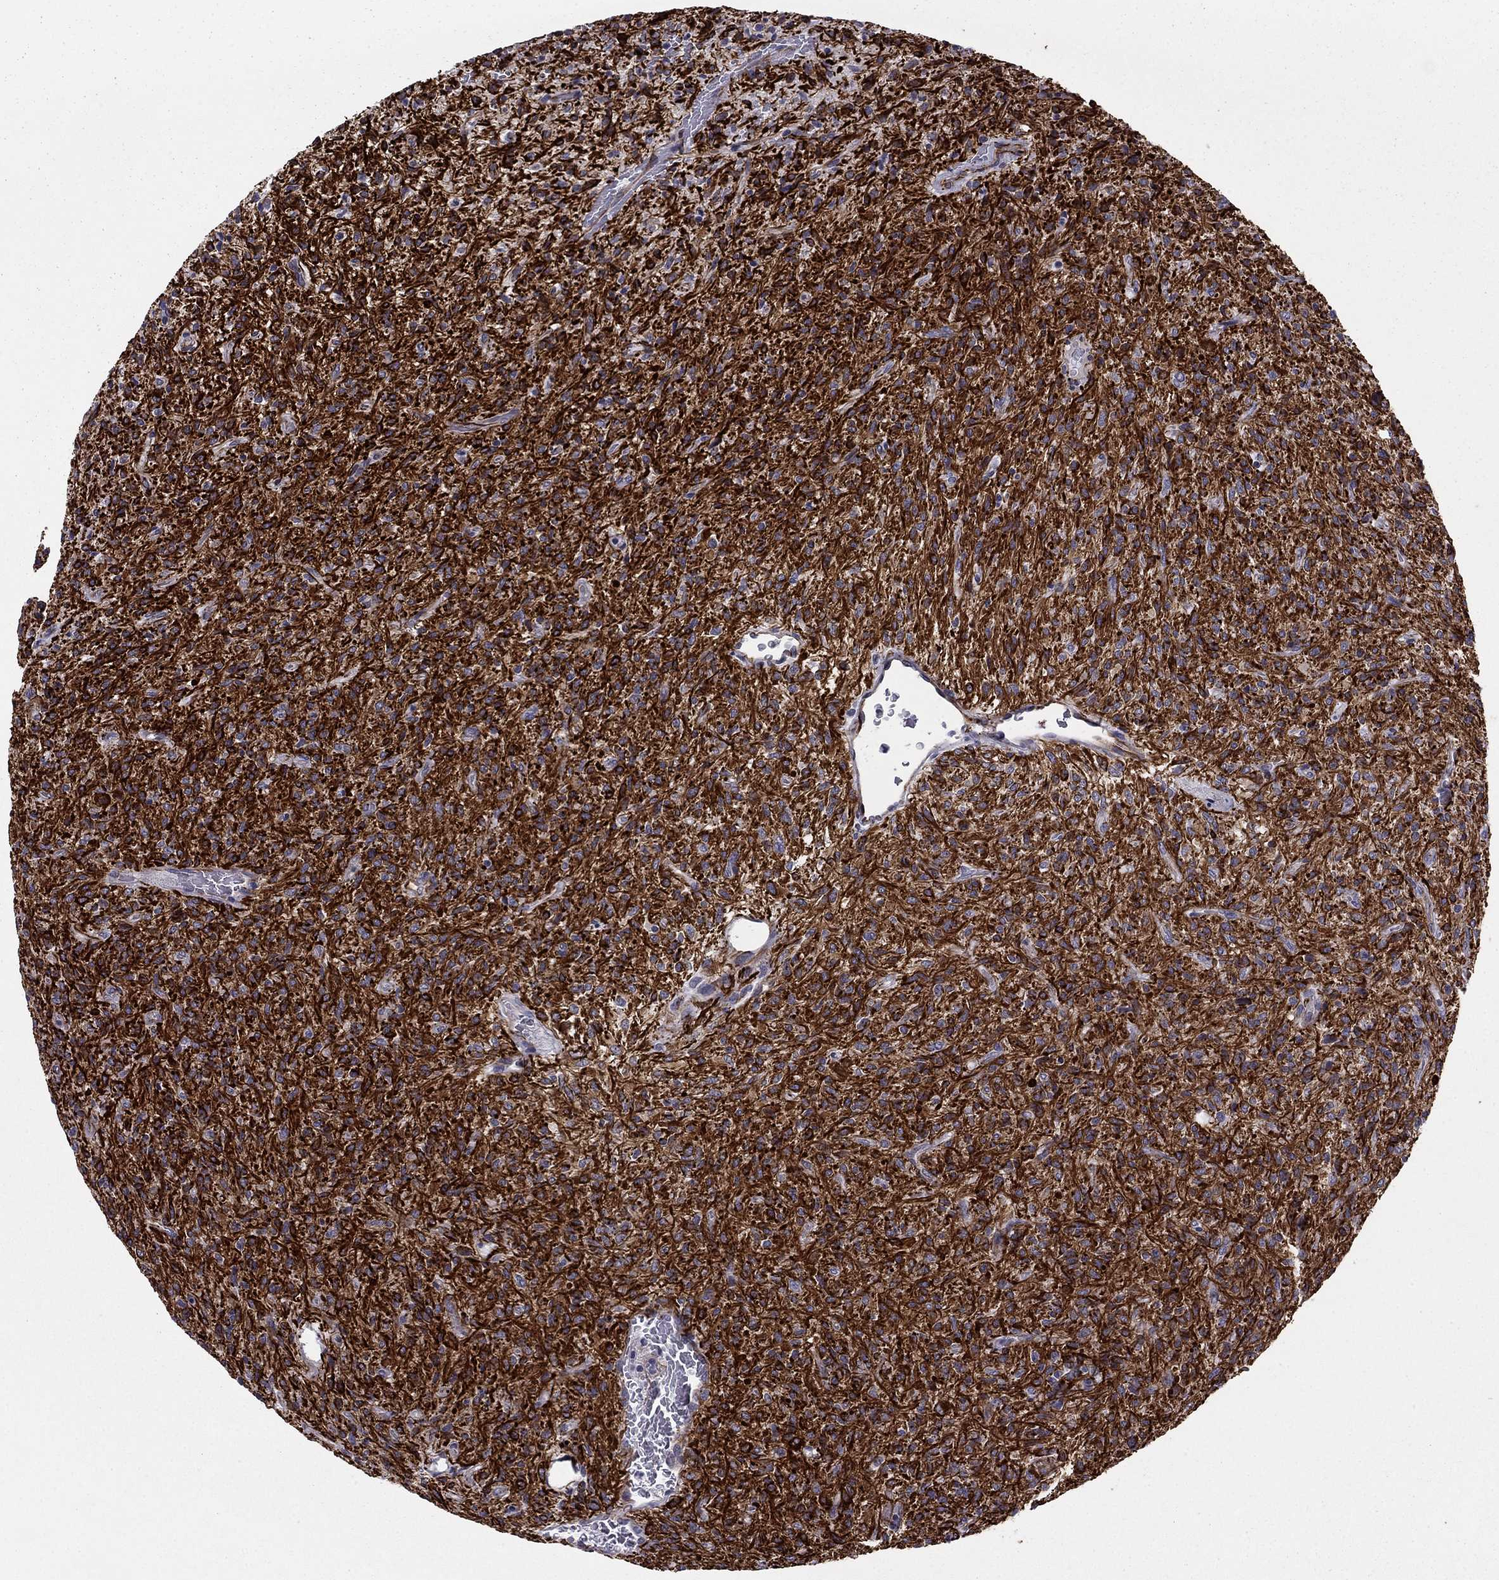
{"staining": {"intensity": "strong", "quantity": ">75%", "location": "cytoplasmic/membranous"}, "tissue": "glioma", "cell_type": "Tumor cells", "image_type": "cancer", "snomed": [{"axis": "morphology", "description": "Glioma, malignant, High grade"}, {"axis": "topography", "description": "Brain"}], "caption": "High-magnification brightfield microscopy of malignant glioma (high-grade) stained with DAB (3,3'-diaminobenzidine) (brown) and counterstained with hematoxylin (blue). tumor cells exhibit strong cytoplasmic/membranous positivity is identified in about>75% of cells. The staining was performed using DAB (3,3'-diaminobenzidine), with brown indicating positive protein expression. Nuclei are stained blue with hematoxylin.", "gene": "ANKS4B", "patient": {"sex": "male", "age": 64}}